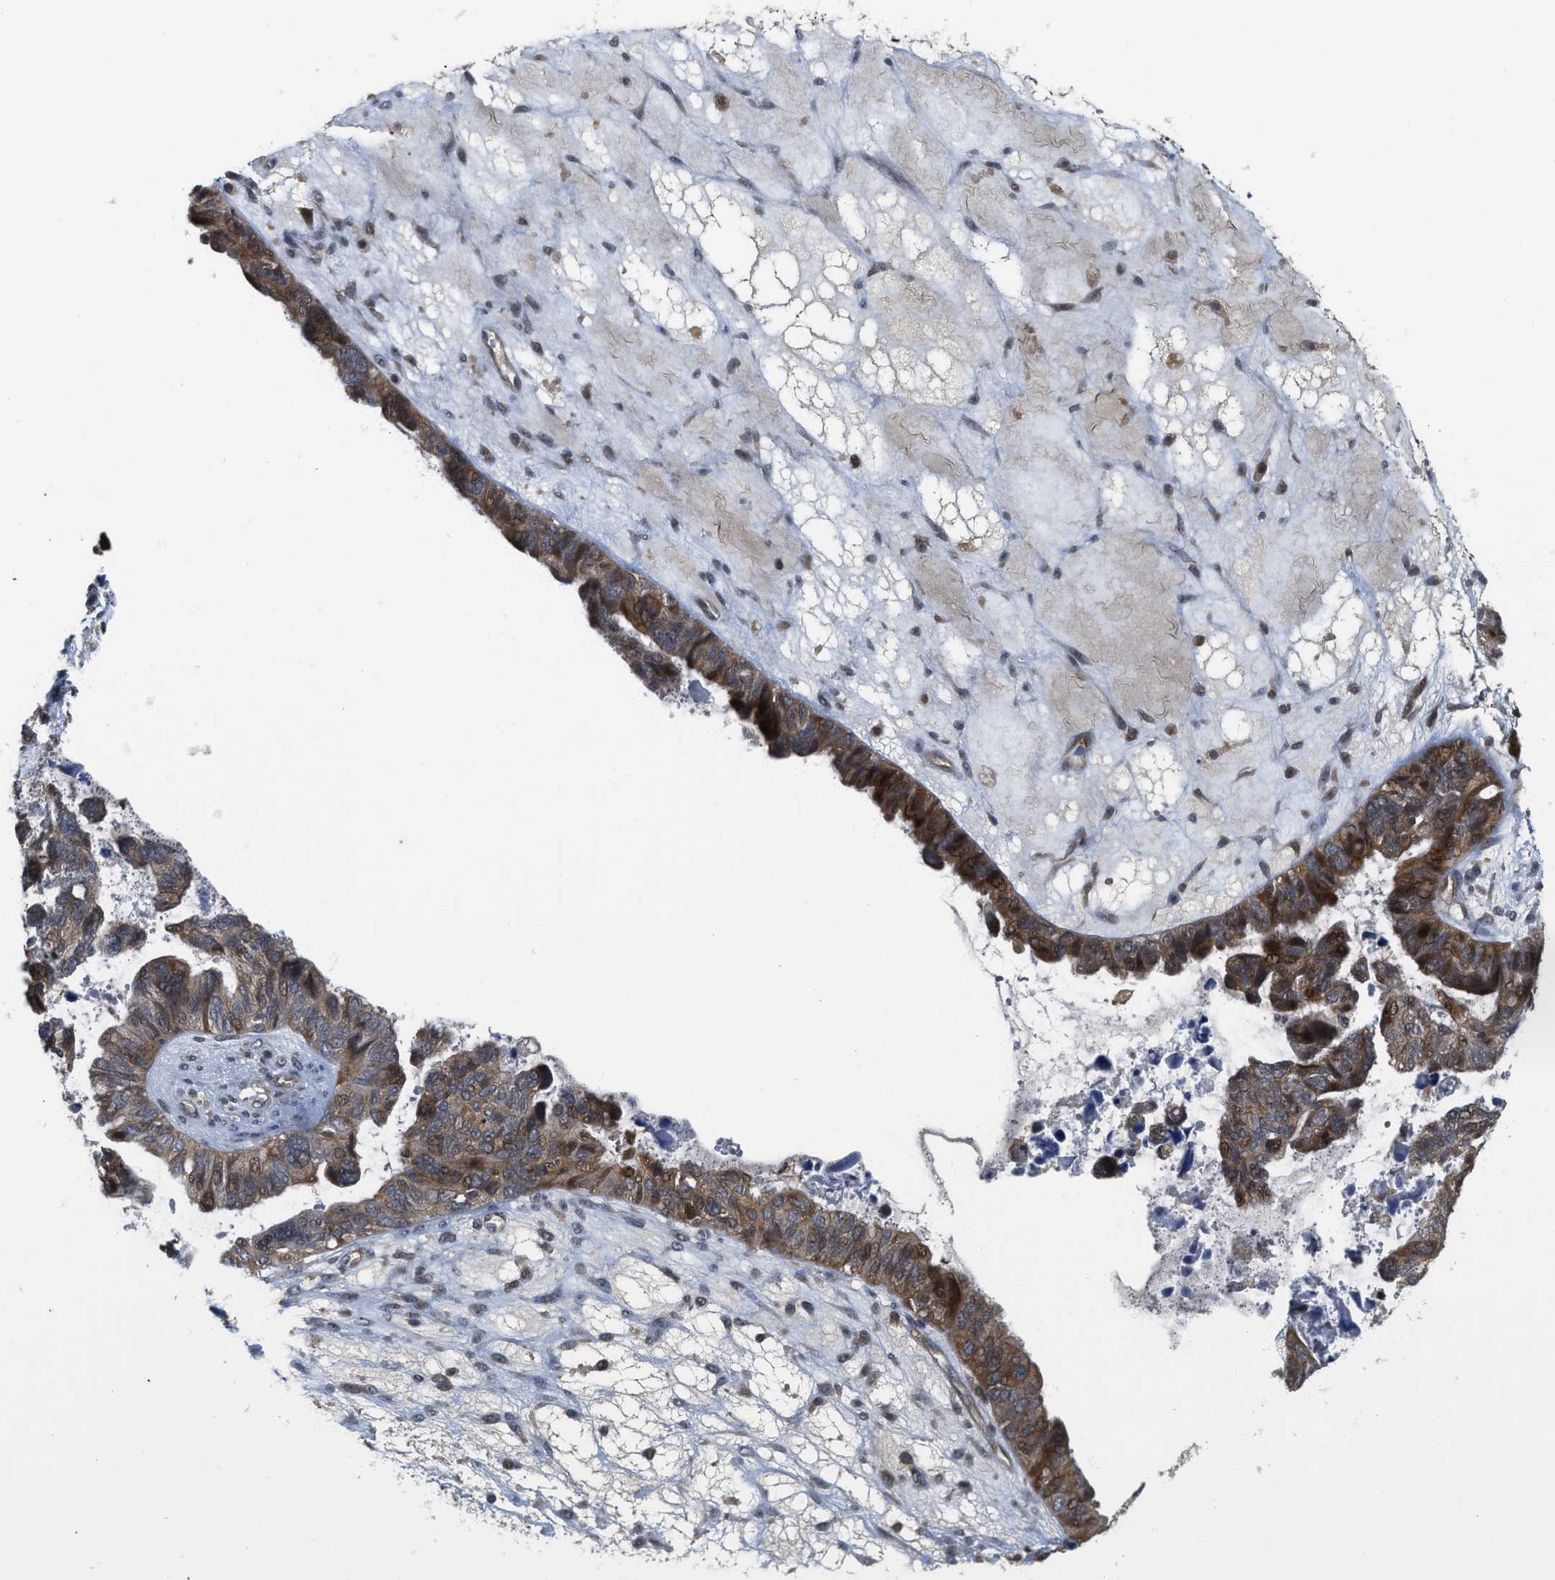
{"staining": {"intensity": "moderate", "quantity": ">75%", "location": "cytoplasmic/membranous"}, "tissue": "ovarian cancer", "cell_type": "Tumor cells", "image_type": "cancer", "snomed": [{"axis": "morphology", "description": "Cystadenocarcinoma, serous, NOS"}, {"axis": "topography", "description": "Ovary"}], "caption": "Tumor cells demonstrate medium levels of moderate cytoplasmic/membranous staining in about >75% of cells in ovarian cancer.", "gene": "DNAJC28", "patient": {"sex": "female", "age": 79}}